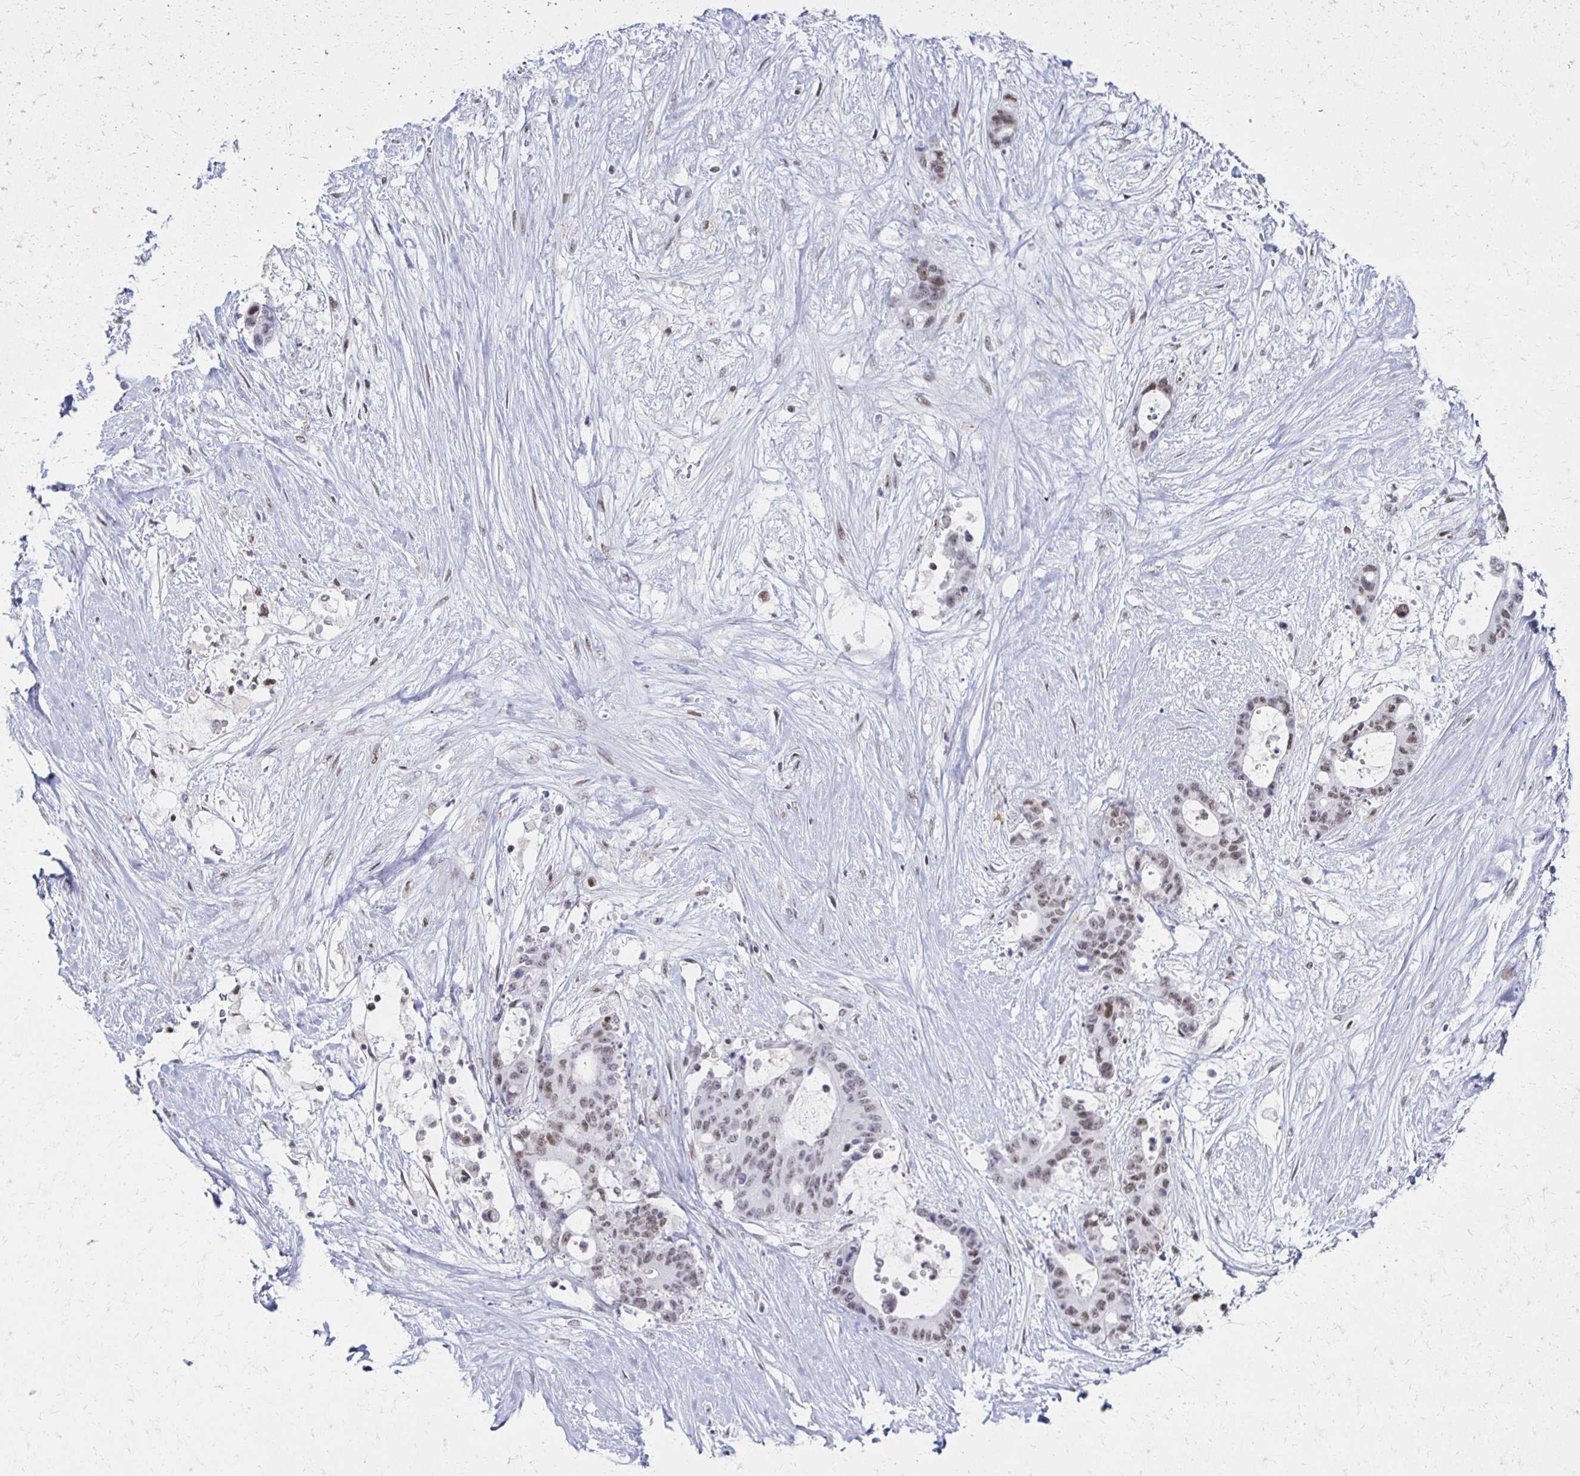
{"staining": {"intensity": "weak", "quantity": ">75%", "location": "nuclear"}, "tissue": "liver cancer", "cell_type": "Tumor cells", "image_type": "cancer", "snomed": [{"axis": "morphology", "description": "Normal tissue, NOS"}, {"axis": "morphology", "description": "Cholangiocarcinoma"}, {"axis": "topography", "description": "Liver"}, {"axis": "topography", "description": "Peripheral nerve tissue"}], "caption": "Approximately >75% of tumor cells in human cholangiocarcinoma (liver) show weak nuclear protein staining as visualized by brown immunohistochemical staining.", "gene": "IRF7", "patient": {"sex": "female", "age": 73}}